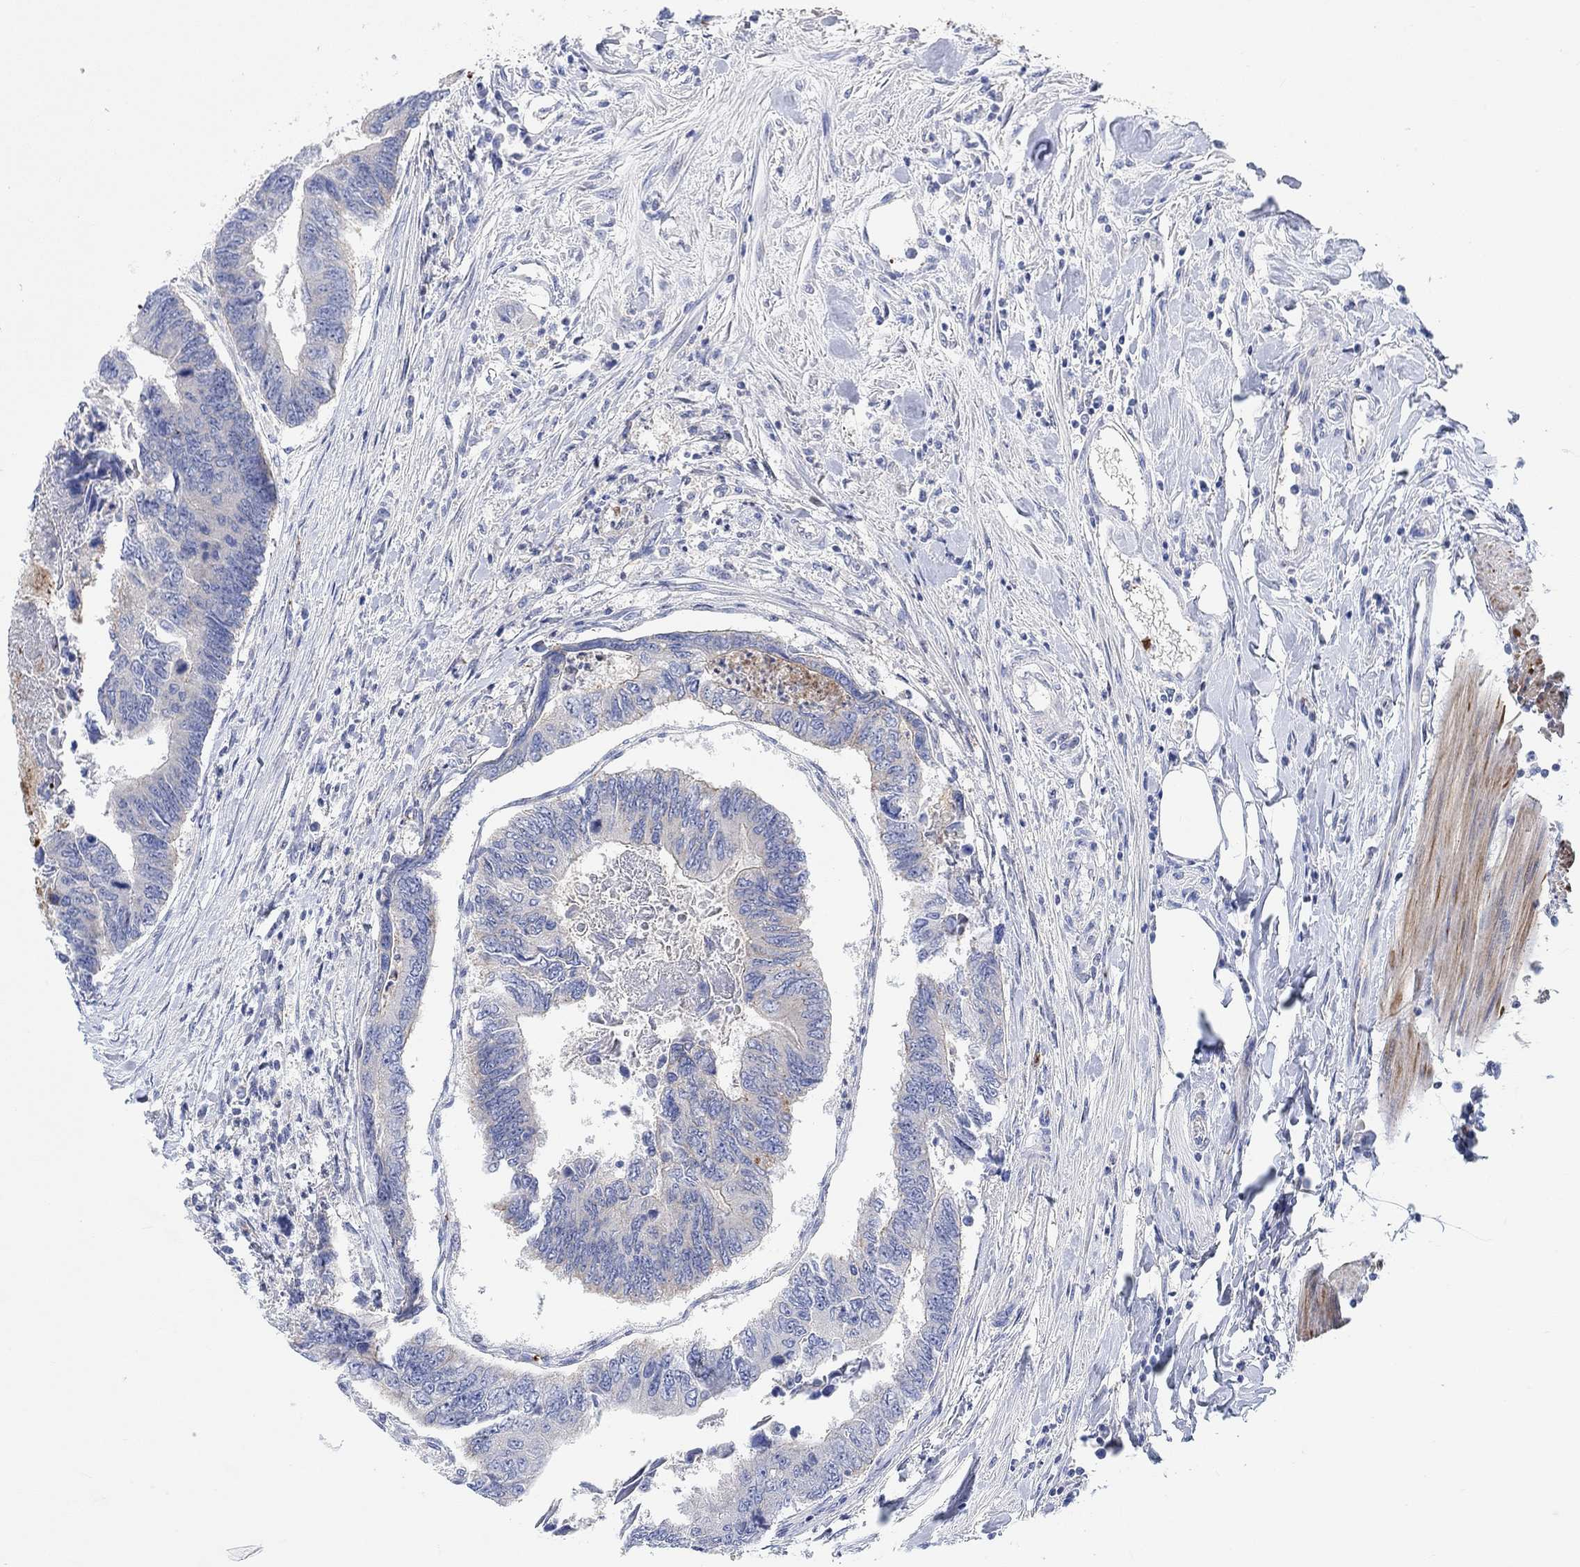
{"staining": {"intensity": "negative", "quantity": "none", "location": "none"}, "tissue": "colorectal cancer", "cell_type": "Tumor cells", "image_type": "cancer", "snomed": [{"axis": "morphology", "description": "Adenocarcinoma, NOS"}, {"axis": "topography", "description": "Colon"}], "caption": "High power microscopy photomicrograph of an IHC micrograph of colorectal adenocarcinoma, revealing no significant staining in tumor cells.", "gene": "PMFBP1", "patient": {"sex": "female", "age": 65}}